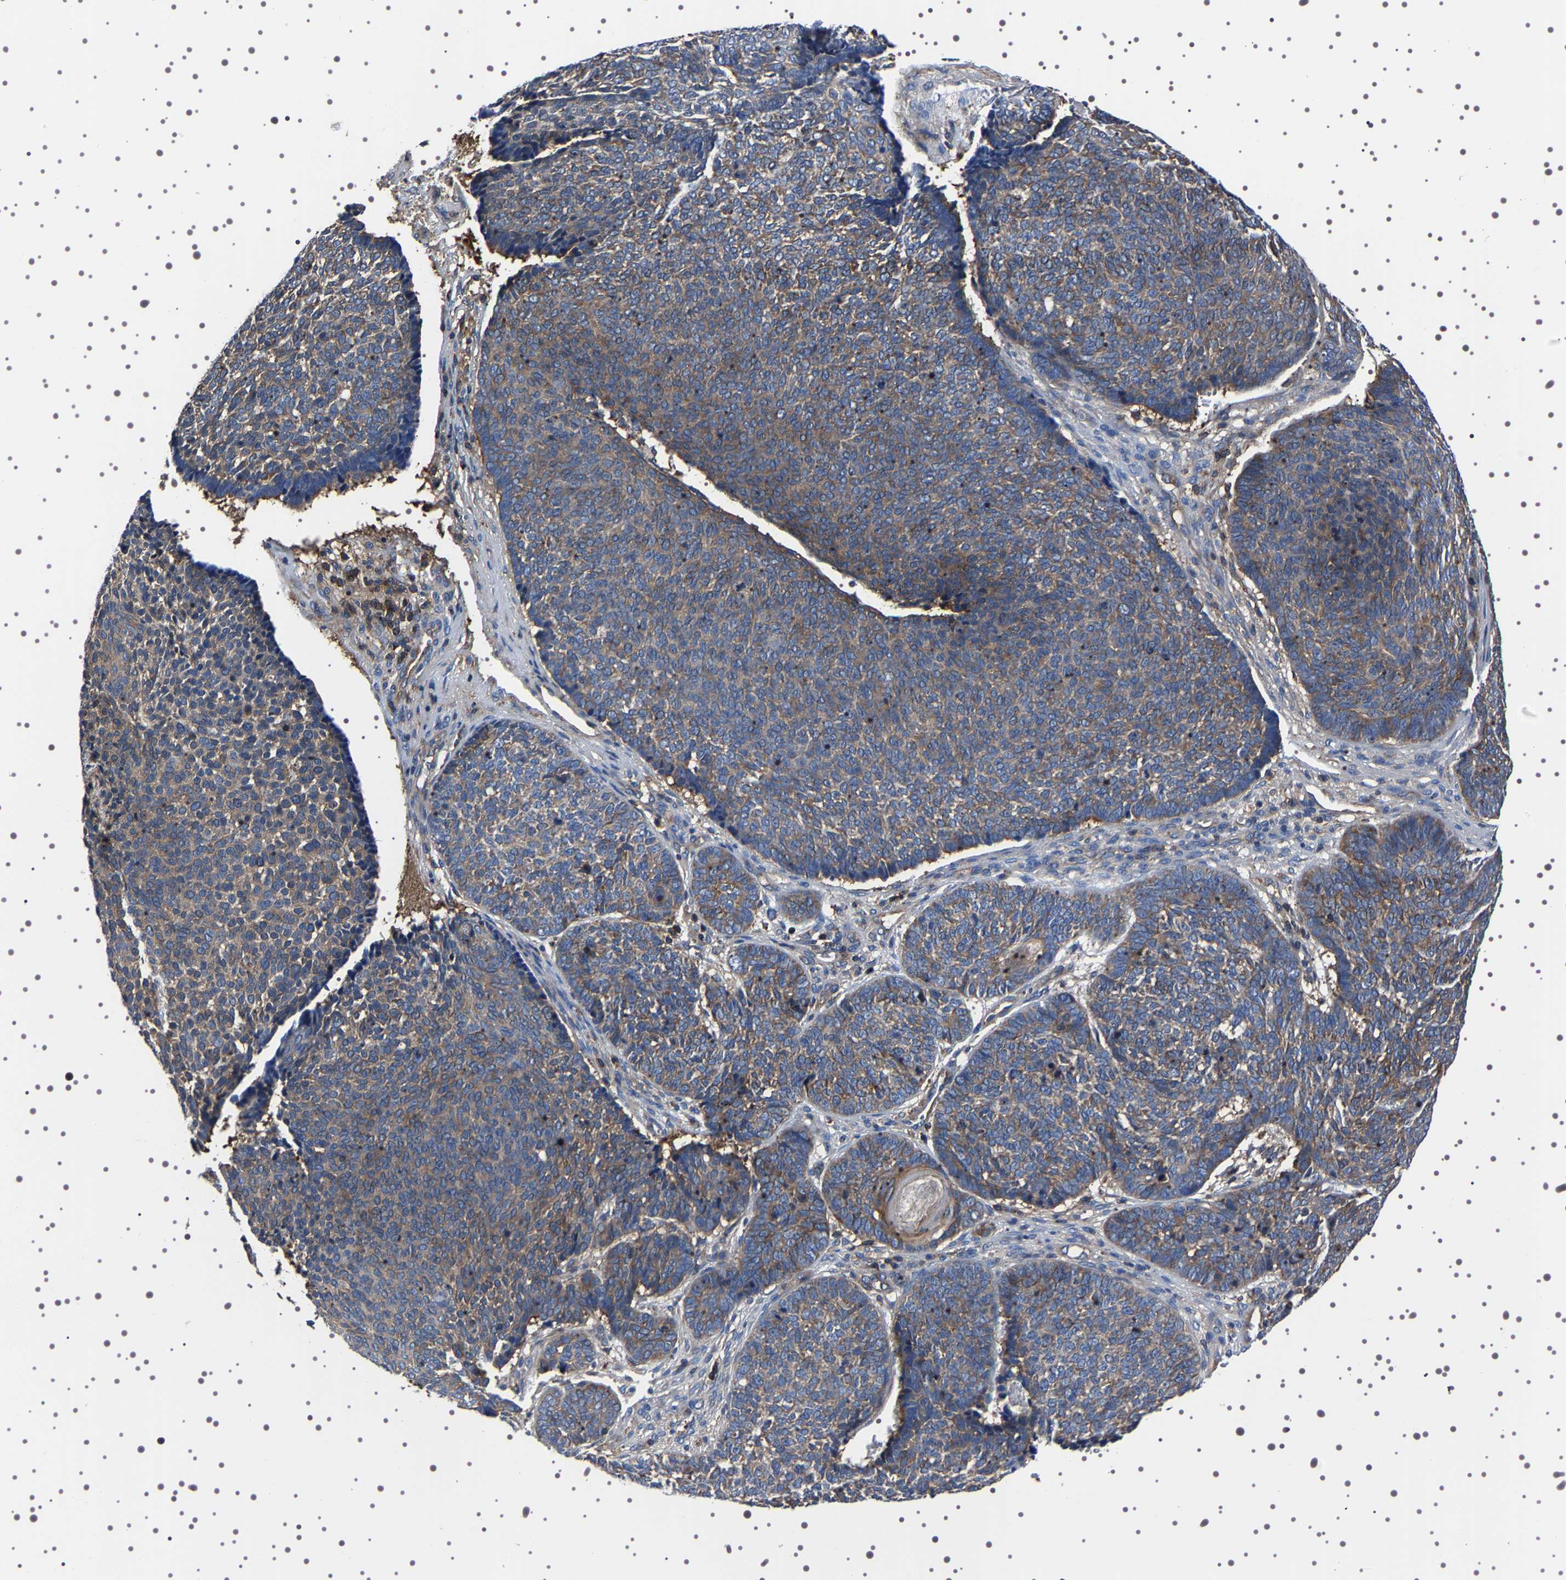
{"staining": {"intensity": "moderate", "quantity": "25%-75%", "location": "cytoplasmic/membranous"}, "tissue": "skin cancer", "cell_type": "Tumor cells", "image_type": "cancer", "snomed": [{"axis": "morphology", "description": "Basal cell carcinoma"}, {"axis": "topography", "description": "Skin"}], "caption": "Skin cancer (basal cell carcinoma) stained with immunohistochemistry (IHC) shows moderate cytoplasmic/membranous staining in approximately 25%-75% of tumor cells.", "gene": "WDR1", "patient": {"sex": "male", "age": 84}}